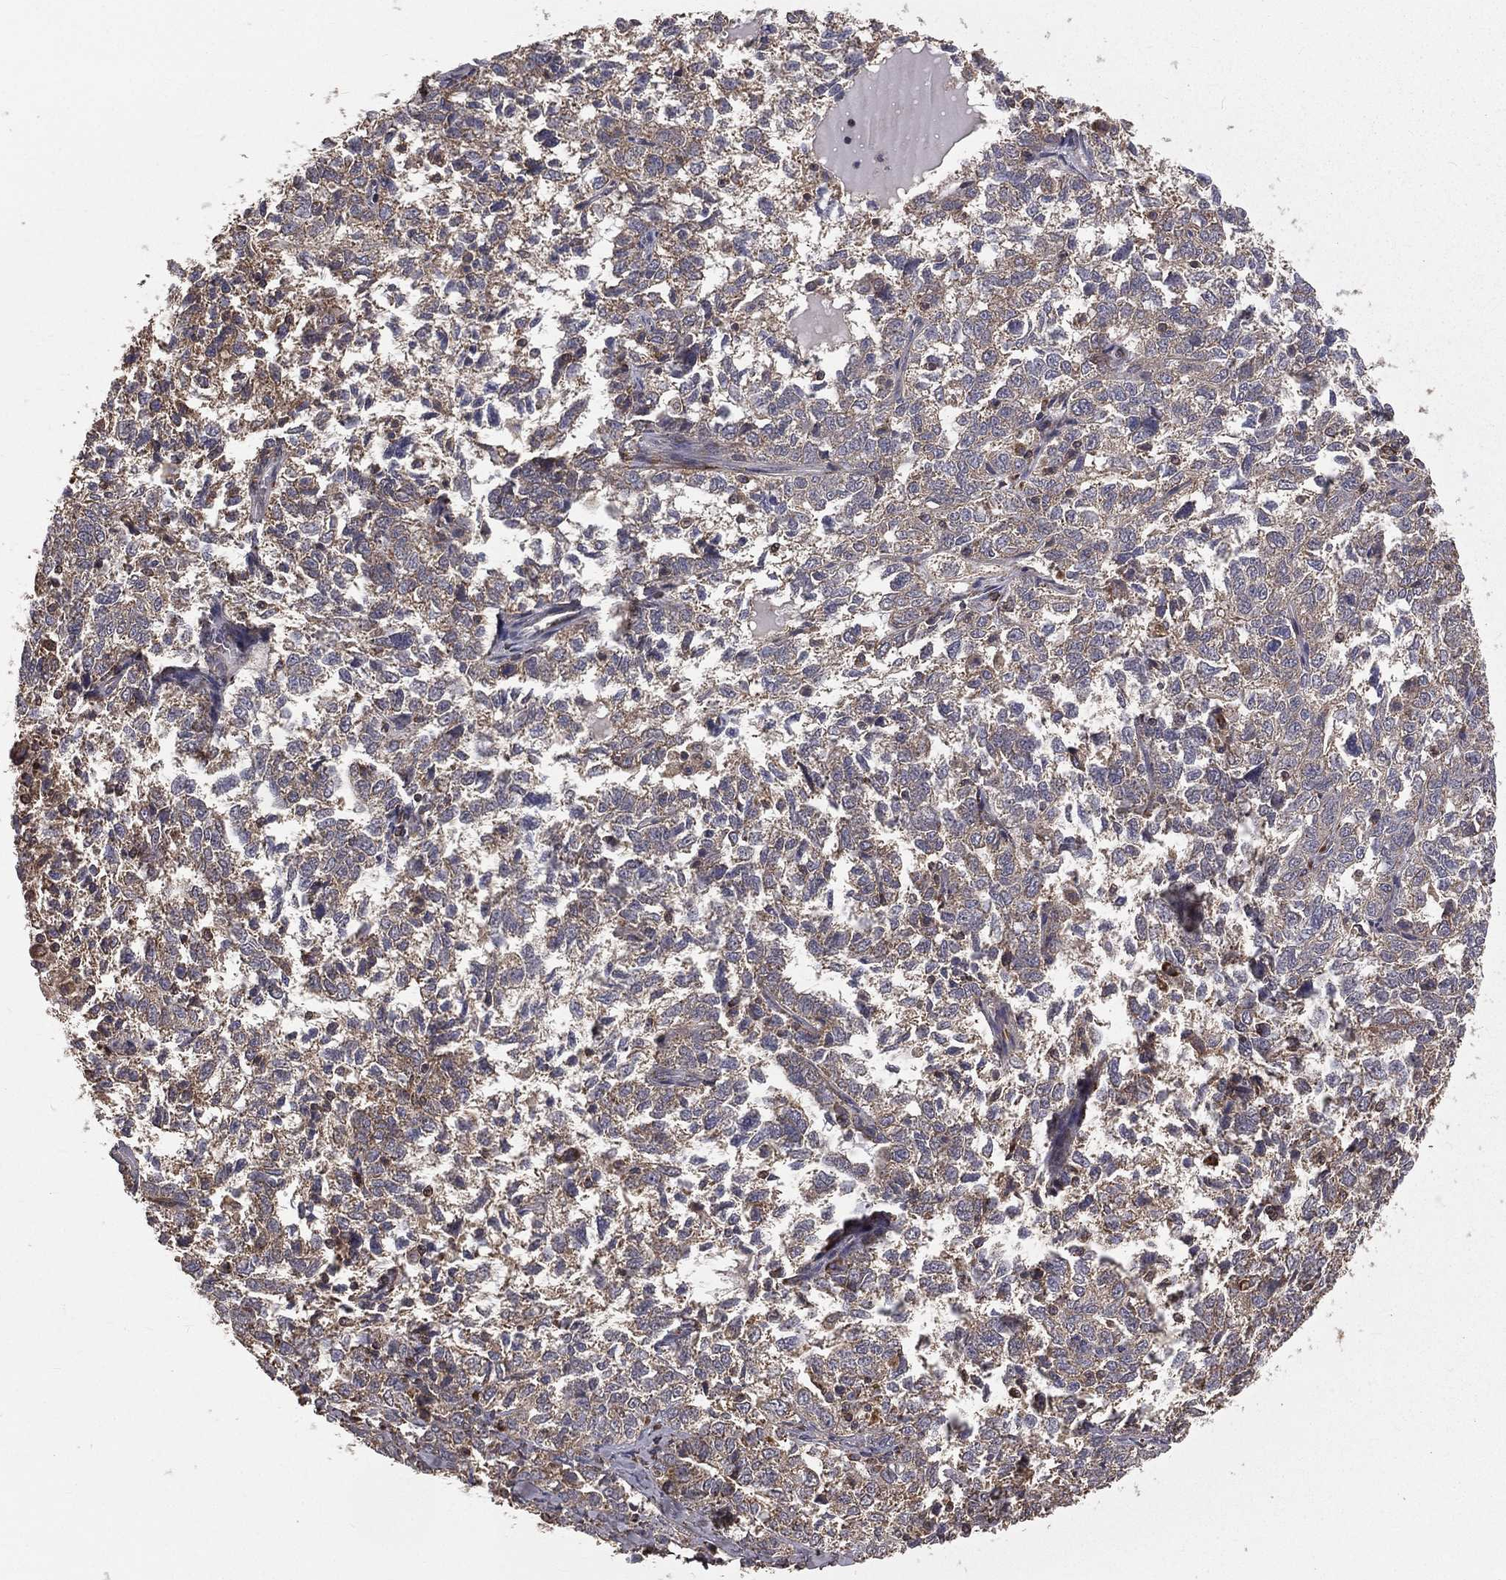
{"staining": {"intensity": "weak", "quantity": "25%-75%", "location": "cytoplasmic/membranous"}, "tissue": "ovarian cancer", "cell_type": "Tumor cells", "image_type": "cancer", "snomed": [{"axis": "morphology", "description": "Cystadenocarcinoma, serous, NOS"}, {"axis": "topography", "description": "Ovary"}], "caption": "Weak cytoplasmic/membranous positivity for a protein is appreciated in about 25%-75% of tumor cells of serous cystadenocarcinoma (ovarian) using IHC.", "gene": "OLFML1", "patient": {"sex": "female", "age": 71}}